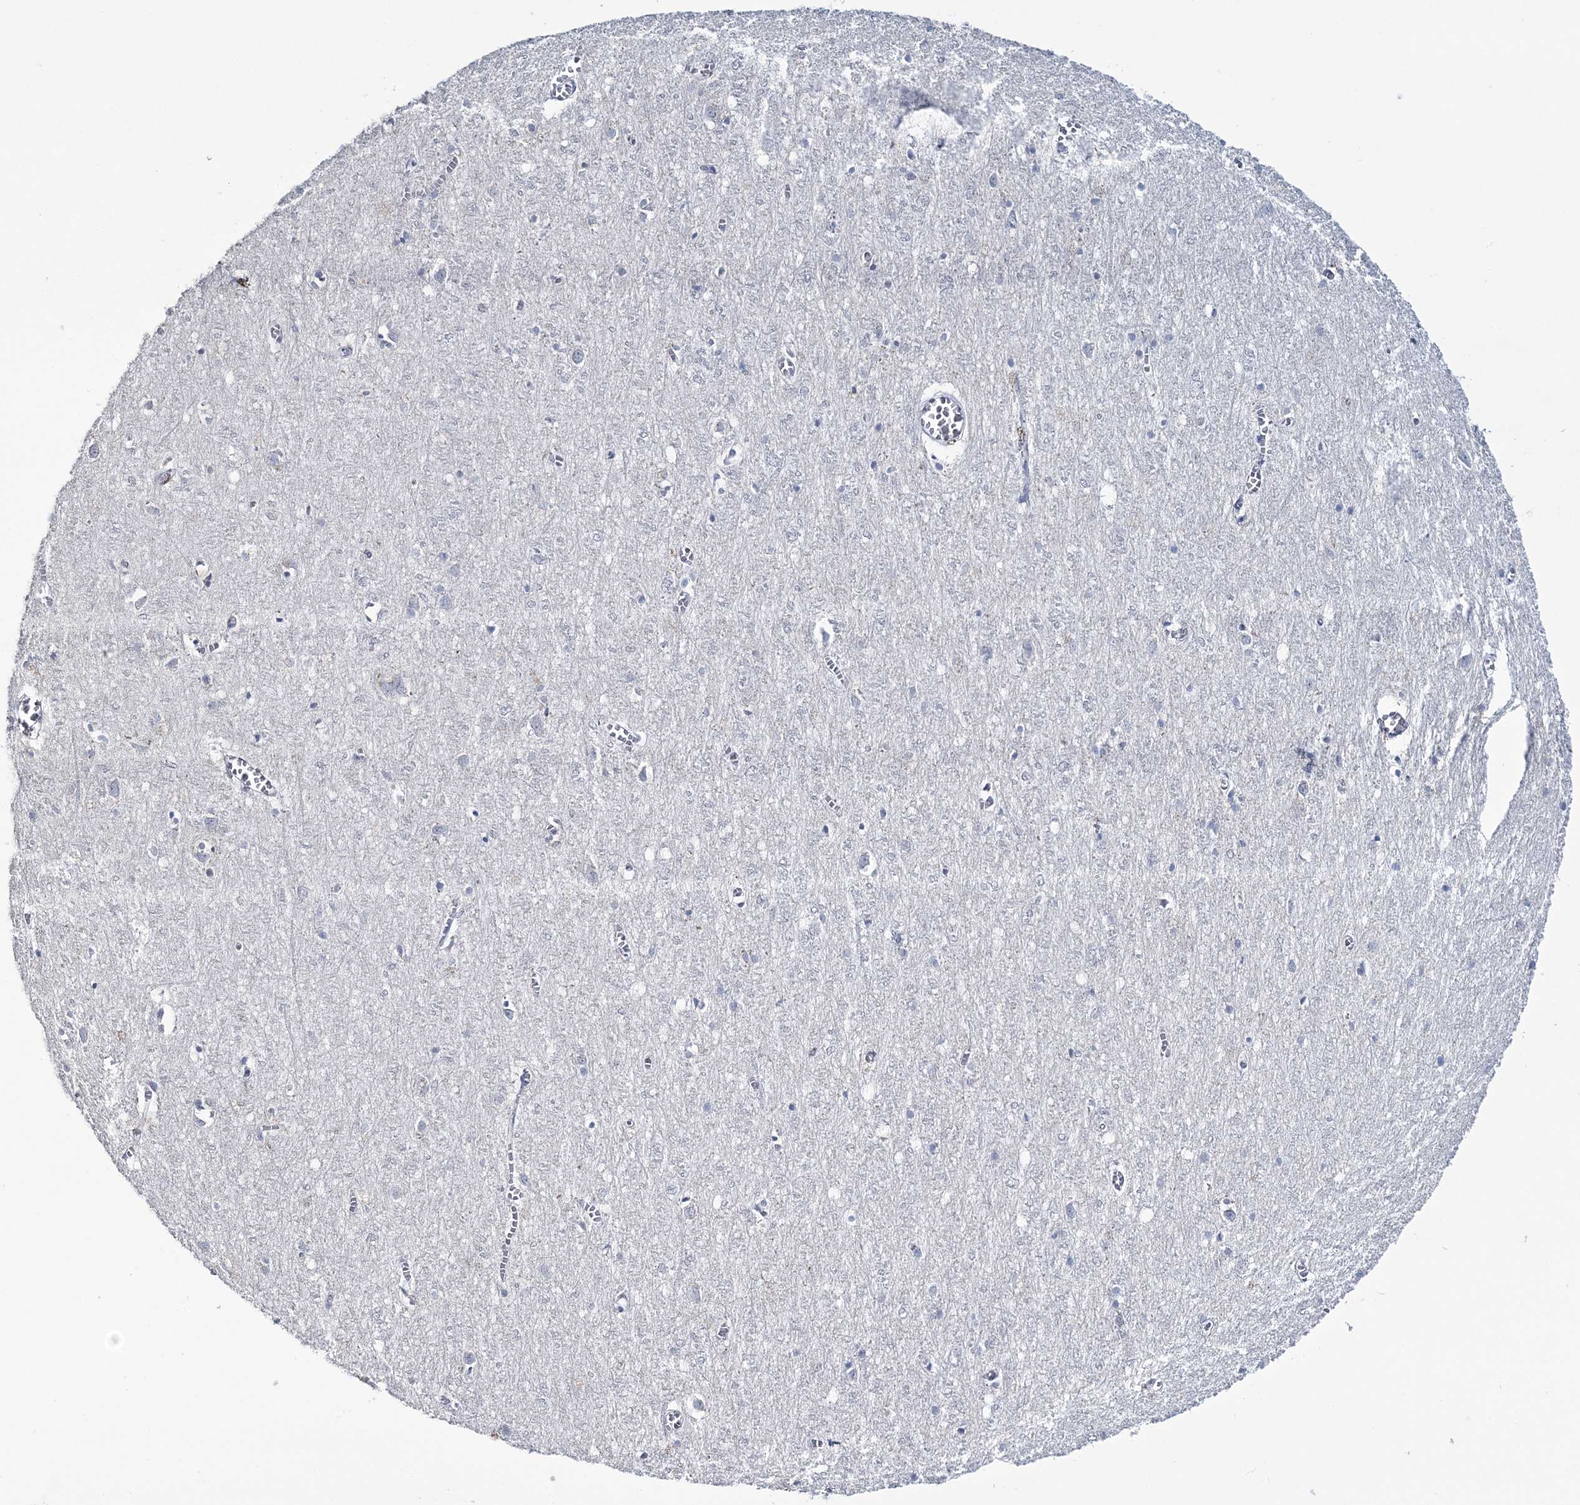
{"staining": {"intensity": "negative", "quantity": "none", "location": "none"}, "tissue": "cerebral cortex", "cell_type": "Endothelial cells", "image_type": "normal", "snomed": [{"axis": "morphology", "description": "Normal tissue, NOS"}, {"axis": "topography", "description": "Cerebral cortex"}], "caption": "Immunohistochemistry of normal cerebral cortex demonstrates no positivity in endothelial cells.", "gene": "CYP3A4", "patient": {"sex": "female", "age": 64}}